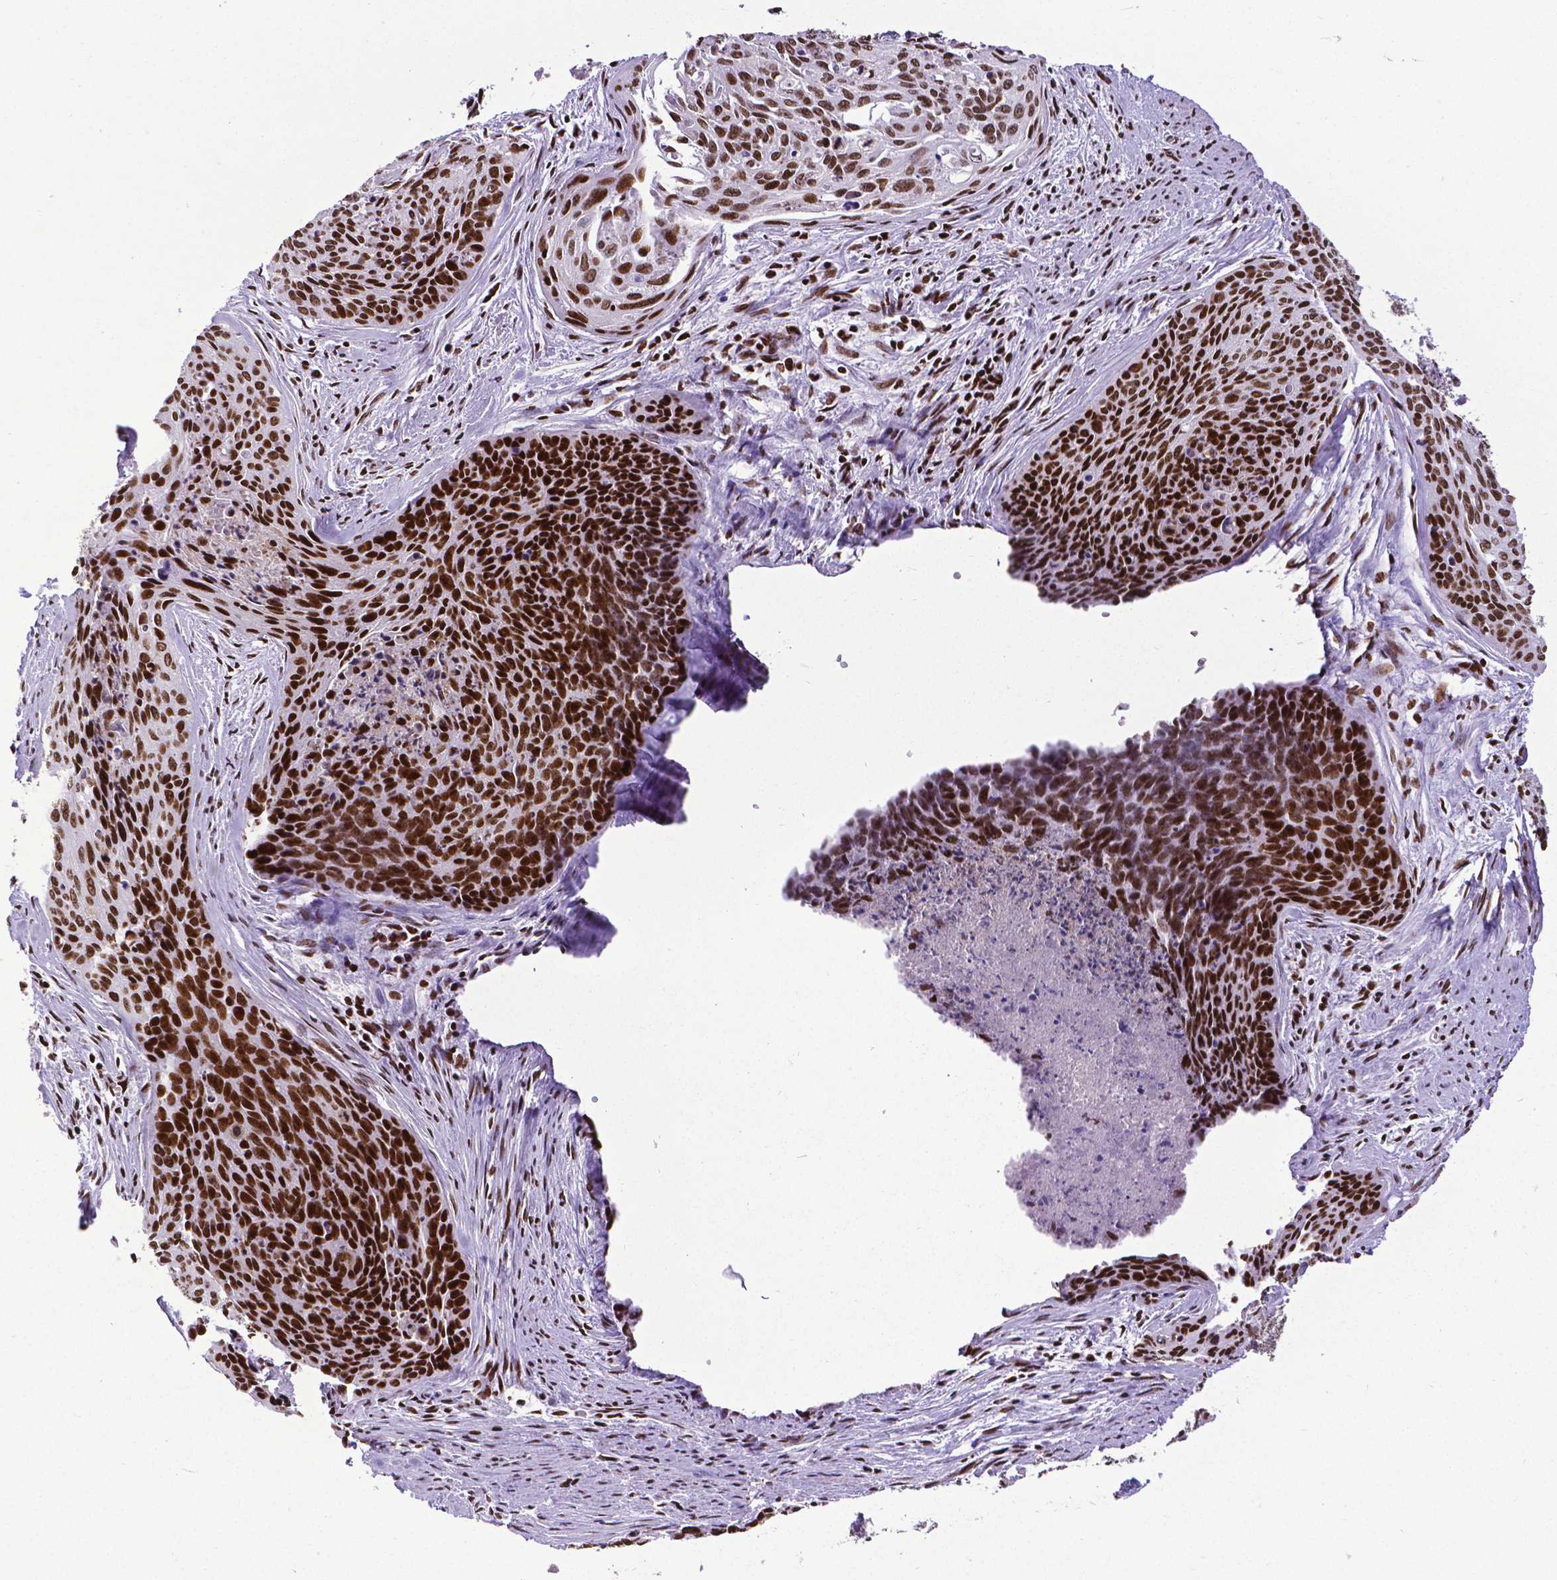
{"staining": {"intensity": "strong", "quantity": ">75%", "location": "nuclear"}, "tissue": "cervical cancer", "cell_type": "Tumor cells", "image_type": "cancer", "snomed": [{"axis": "morphology", "description": "Squamous cell carcinoma, NOS"}, {"axis": "topography", "description": "Cervix"}], "caption": "Immunohistochemical staining of human cervical cancer (squamous cell carcinoma) exhibits high levels of strong nuclear positivity in about >75% of tumor cells.", "gene": "CTCF", "patient": {"sex": "female", "age": 55}}